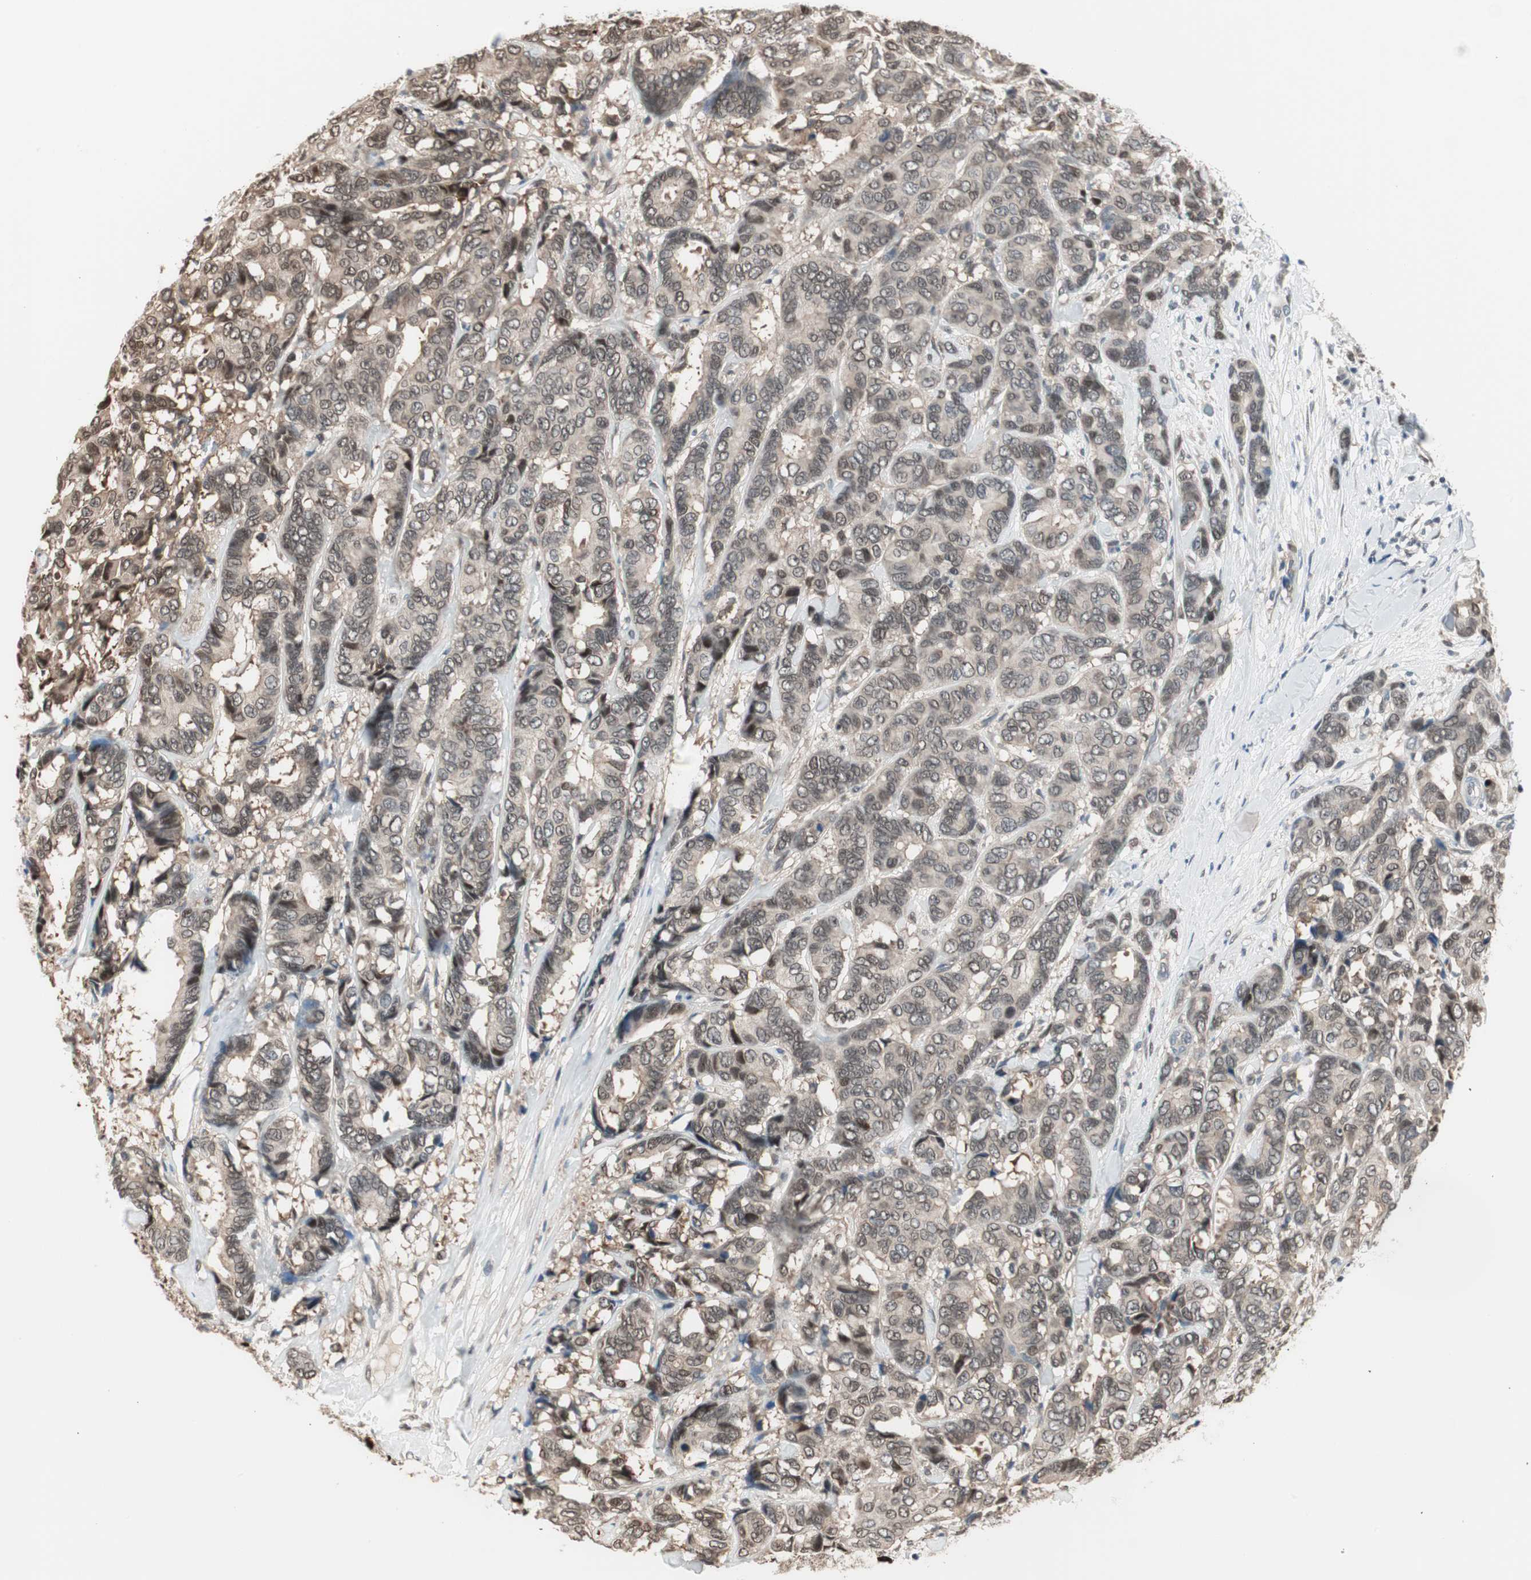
{"staining": {"intensity": "moderate", "quantity": ">75%", "location": "cytoplasmic/membranous"}, "tissue": "breast cancer", "cell_type": "Tumor cells", "image_type": "cancer", "snomed": [{"axis": "morphology", "description": "Duct carcinoma"}, {"axis": "topography", "description": "Breast"}], "caption": "IHC micrograph of human breast cancer stained for a protein (brown), which reveals medium levels of moderate cytoplasmic/membranous positivity in approximately >75% of tumor cells.", "gene": "LONP2", "patient": {"sex": "female", "age": 87}}